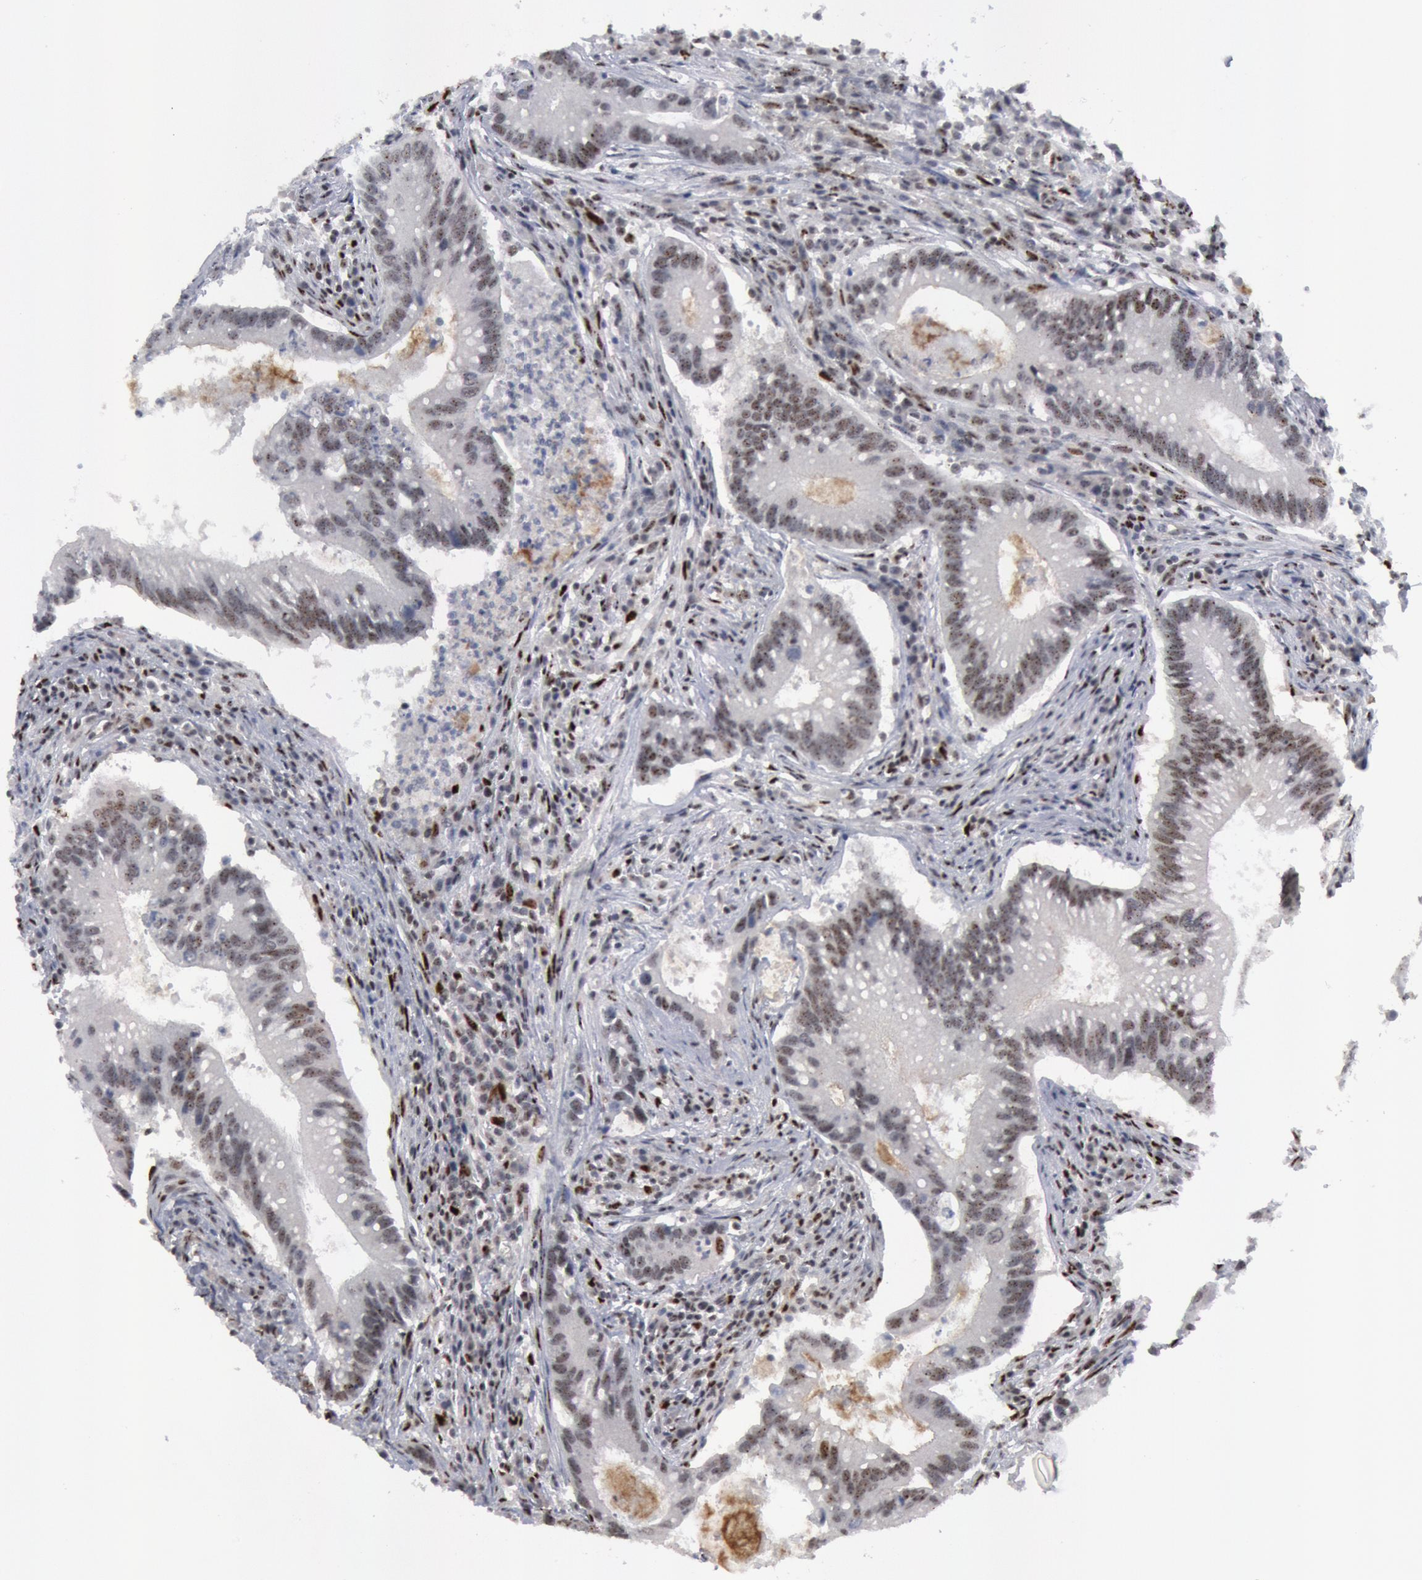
{"staining": {"intensity": "weak", "quantity": "<25%", "location": "nuclear"}, "tissue": "colorectal cancer", "cell_type": "Tumor cells", "image_type": "cancer", "snomed": [{"axis": "morphology", "description": "Adenocarcinoma, NOS"}, {"axis": "topography", "description": "Rectum"}], "caption": "Human colorectal cancer stained for a protein using immunohistochemistry (IHC) reveals no expression in tumor cells.", "gene": "FOXO1", "patient": {"sex": "female", "age": 81}}